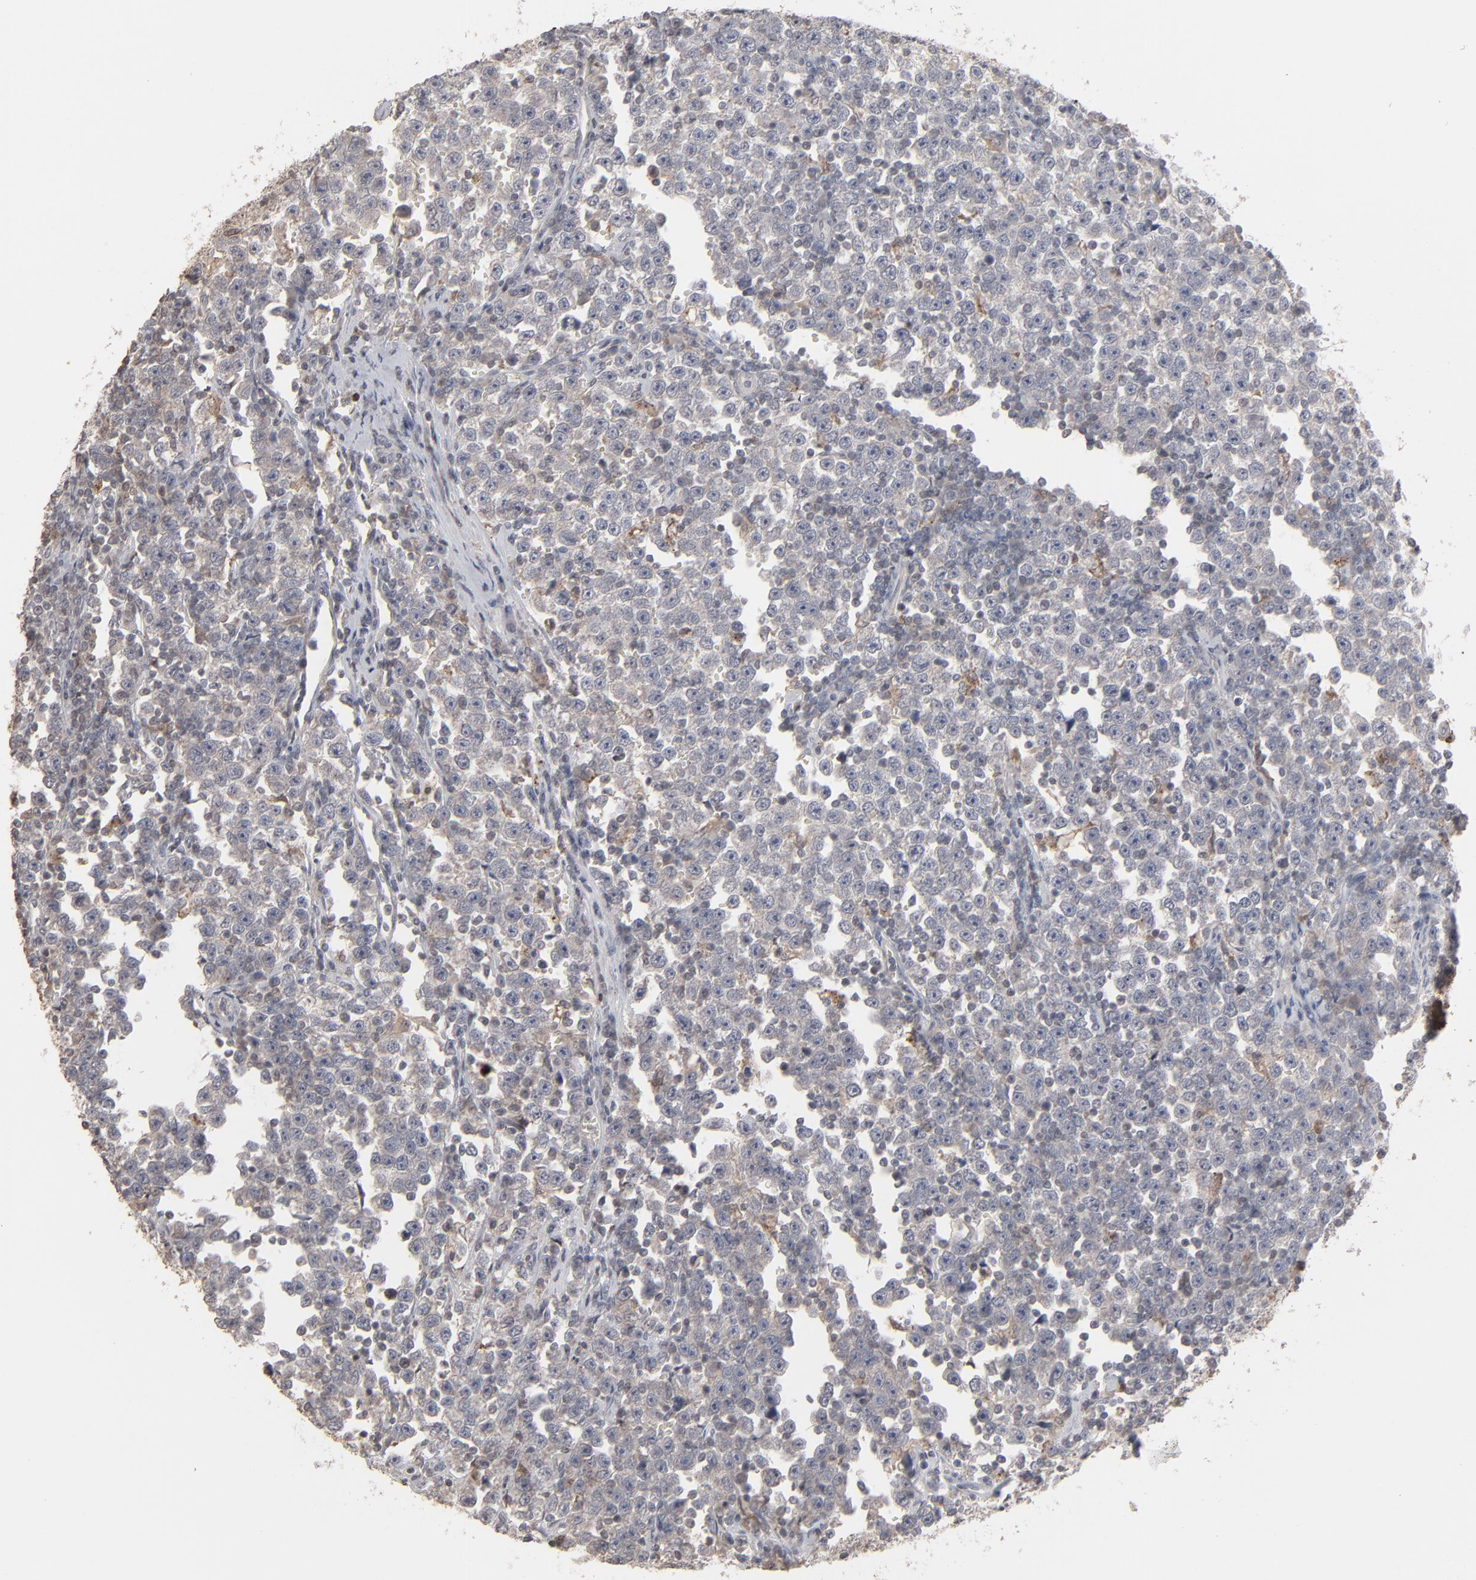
{"staining": {"intensity": "weak", "quantity": ">75%", "location": "cytoplasmic/membranous"}, "tissue": "testis cancer", "cell_type": "Tumor cells", "image_type": "cancer", "snomed": [{"axis": "morphology", "description": "Seminoma, NOS"}, {"axis": "topography", "description": "Testis"}], "caption": "DAB (3,3'-diaminobenzidine) immunohistochemical staining of human seminoma (testis) exhibits weak cytoplasmic/membranous protein positivity in approximately >75% of tumor cells. The protein is stained brown, and the nuclei are stained in blue (DAB (3,3'-diaminobenzidine) IHC with brightfield microscopy, high magnification).", "gene": "STAT4", "patient": {"sex": "male", "age": 43}}